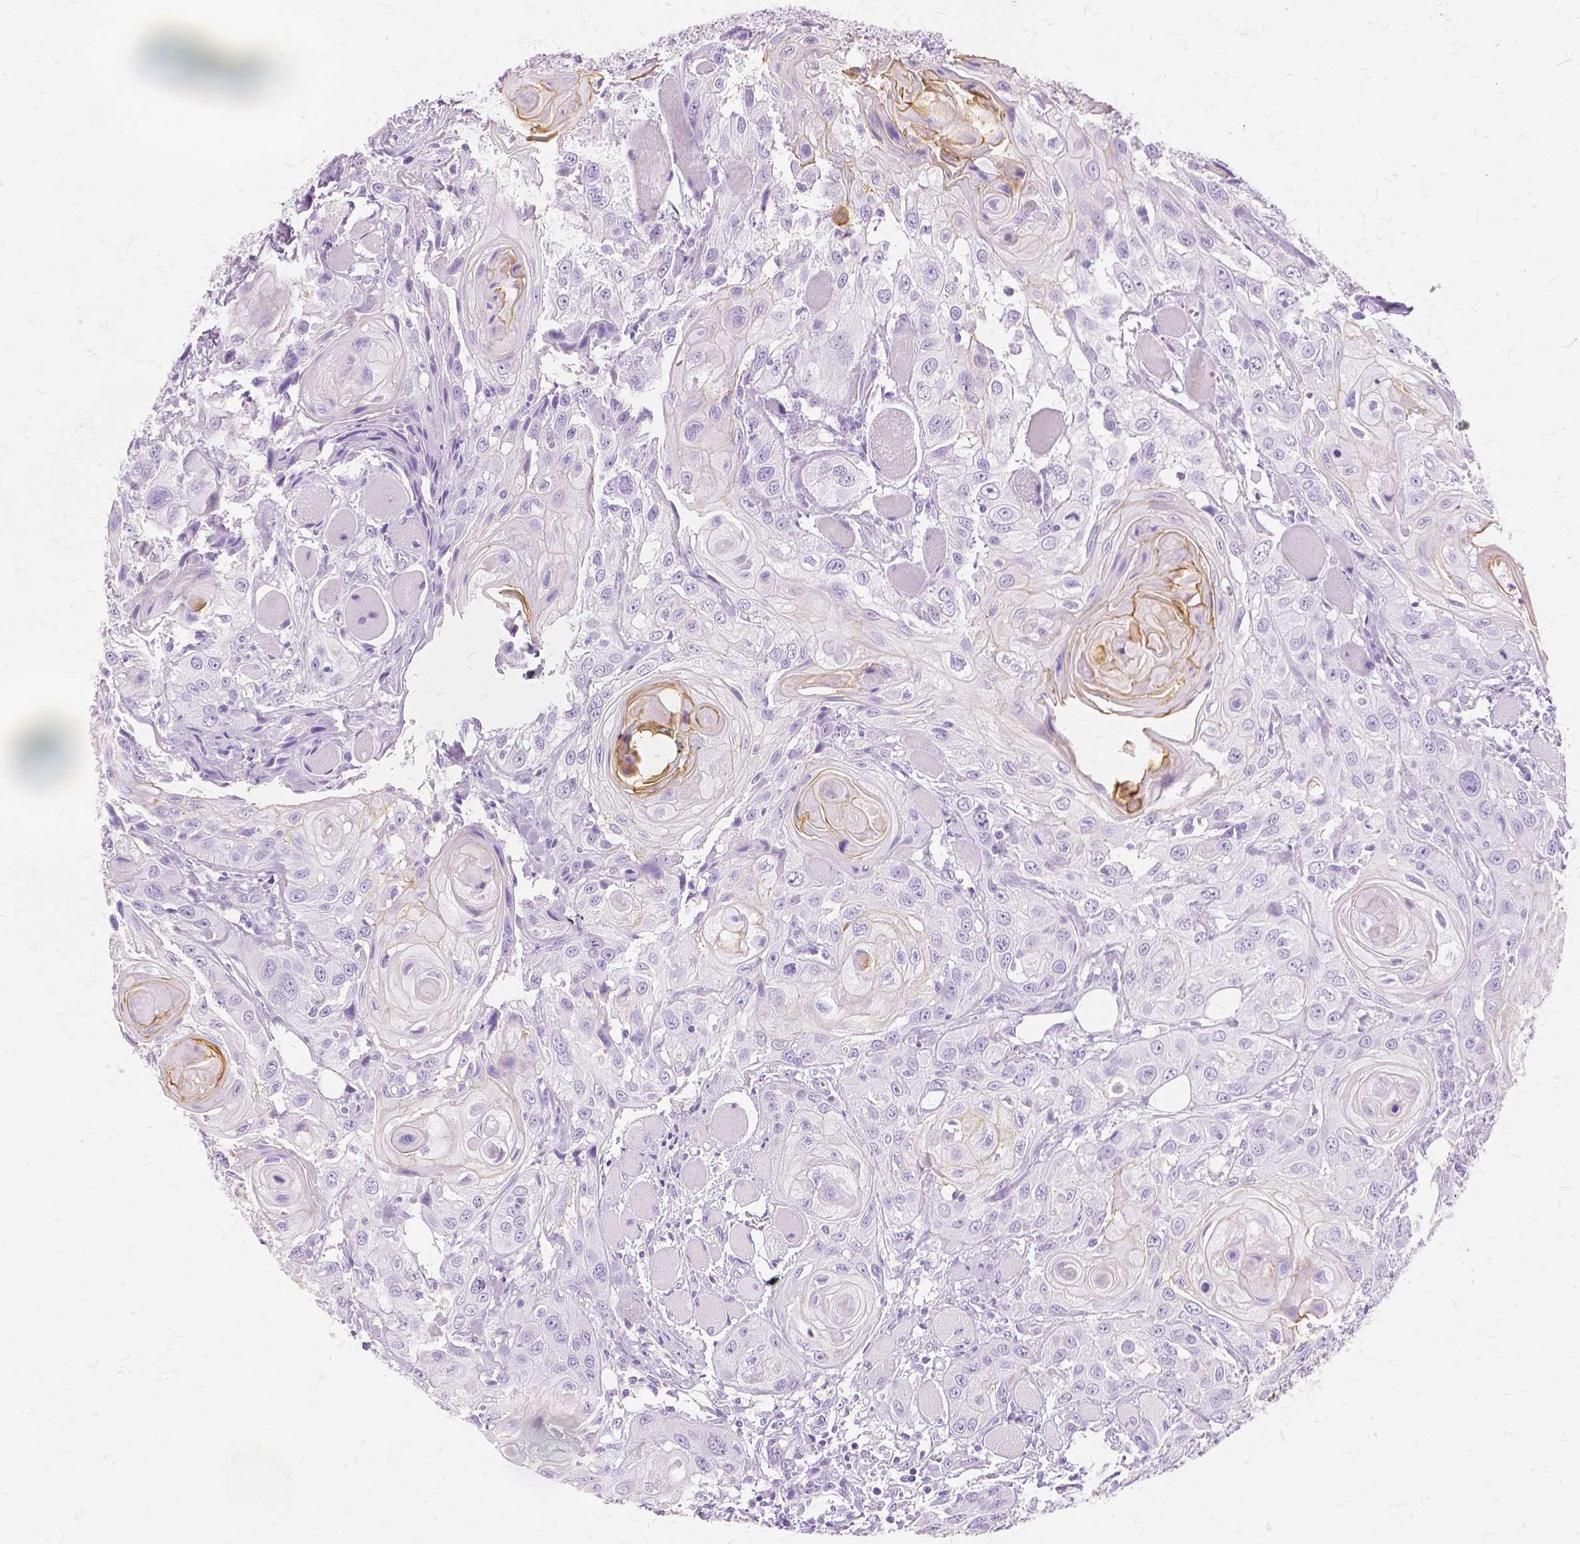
{"staining": {"intensity": "moderate", "quantity": "<25%", "location": "cytoplasmic/membranous"}, "tissue": "head and neck cancer", "cell_type": "Tumor cells", "image_type": "cancer", "snomed": [{"axis": "morphology", "description": "Squamous cell carcinoma, NOS"}, {"axis": "topography", "description": "Oral tissue"}, {"axis": "topography", "description": "Head-Neck"}], "caption": "Head and neck cancer (squamous cell carcinoma) stained for a protein displays moderate cytoplasmic/membranous positivity in tumor cells.", "gene": "TGM1", "patient": {"sex": "male", "age": 58}}